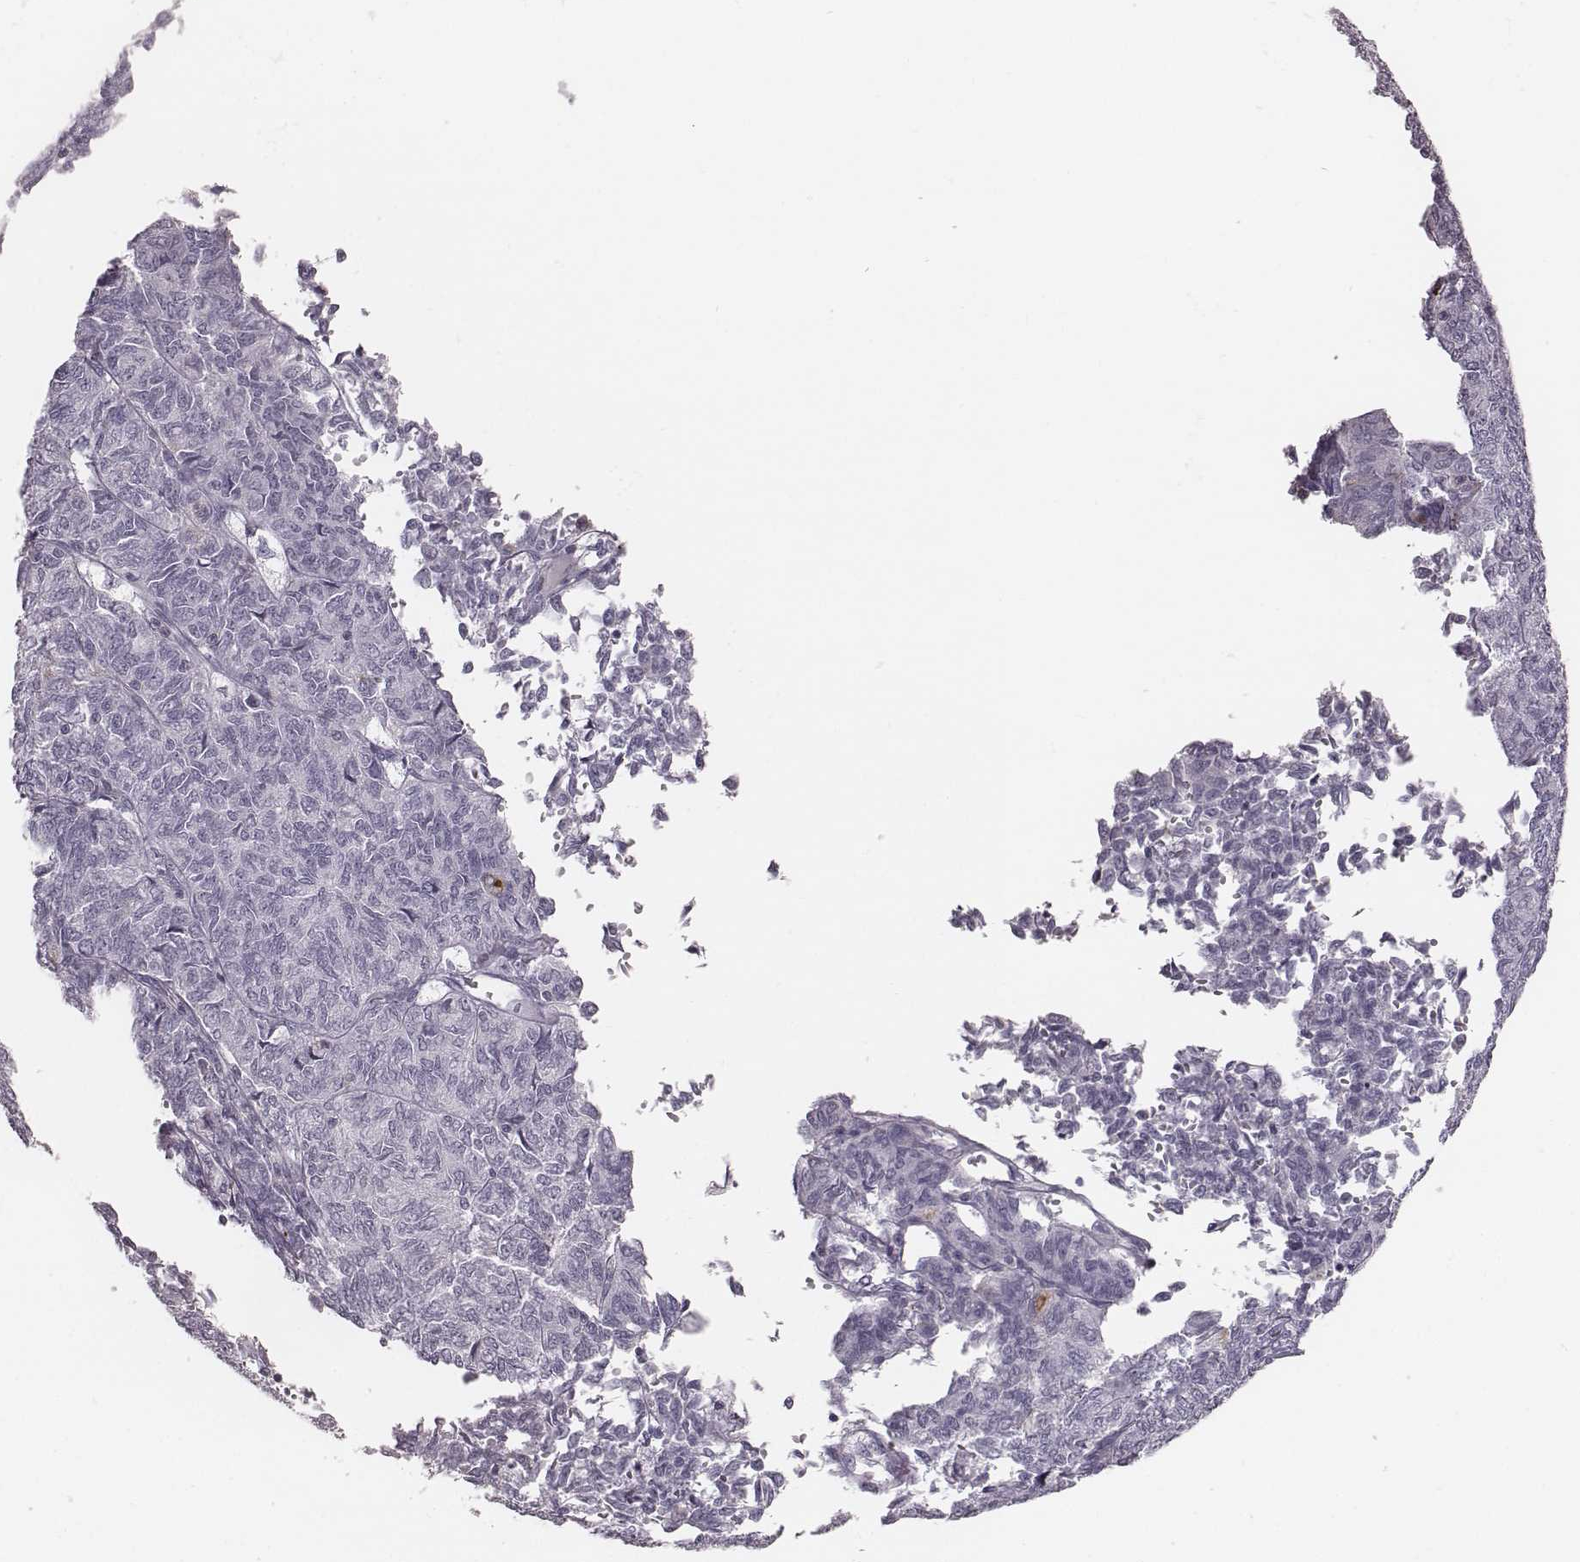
{"staining": {"intensity": "negative", "quantity": "none", "location": "none"}, "tissue": "ovarian cancer", "cell_type": "Tumor cells", "image_type": "cancer", "snomed": [{"axis": "morphology", "description": "Carcinoma, endometroid"}, {"axis": "topography", "description": "Ovary"}], "caption": "The immunohistochemistry (IHC) micrograph has no significant expression in tumor cells of endometroid carcinoma (ovarian) tissue. (Brightfield microscopy of DAB (3,3'-diaminobenzidine) IHC at high magnification).", "gene": "ZNF365", "patient": {"sex": "female", "age": 80}}